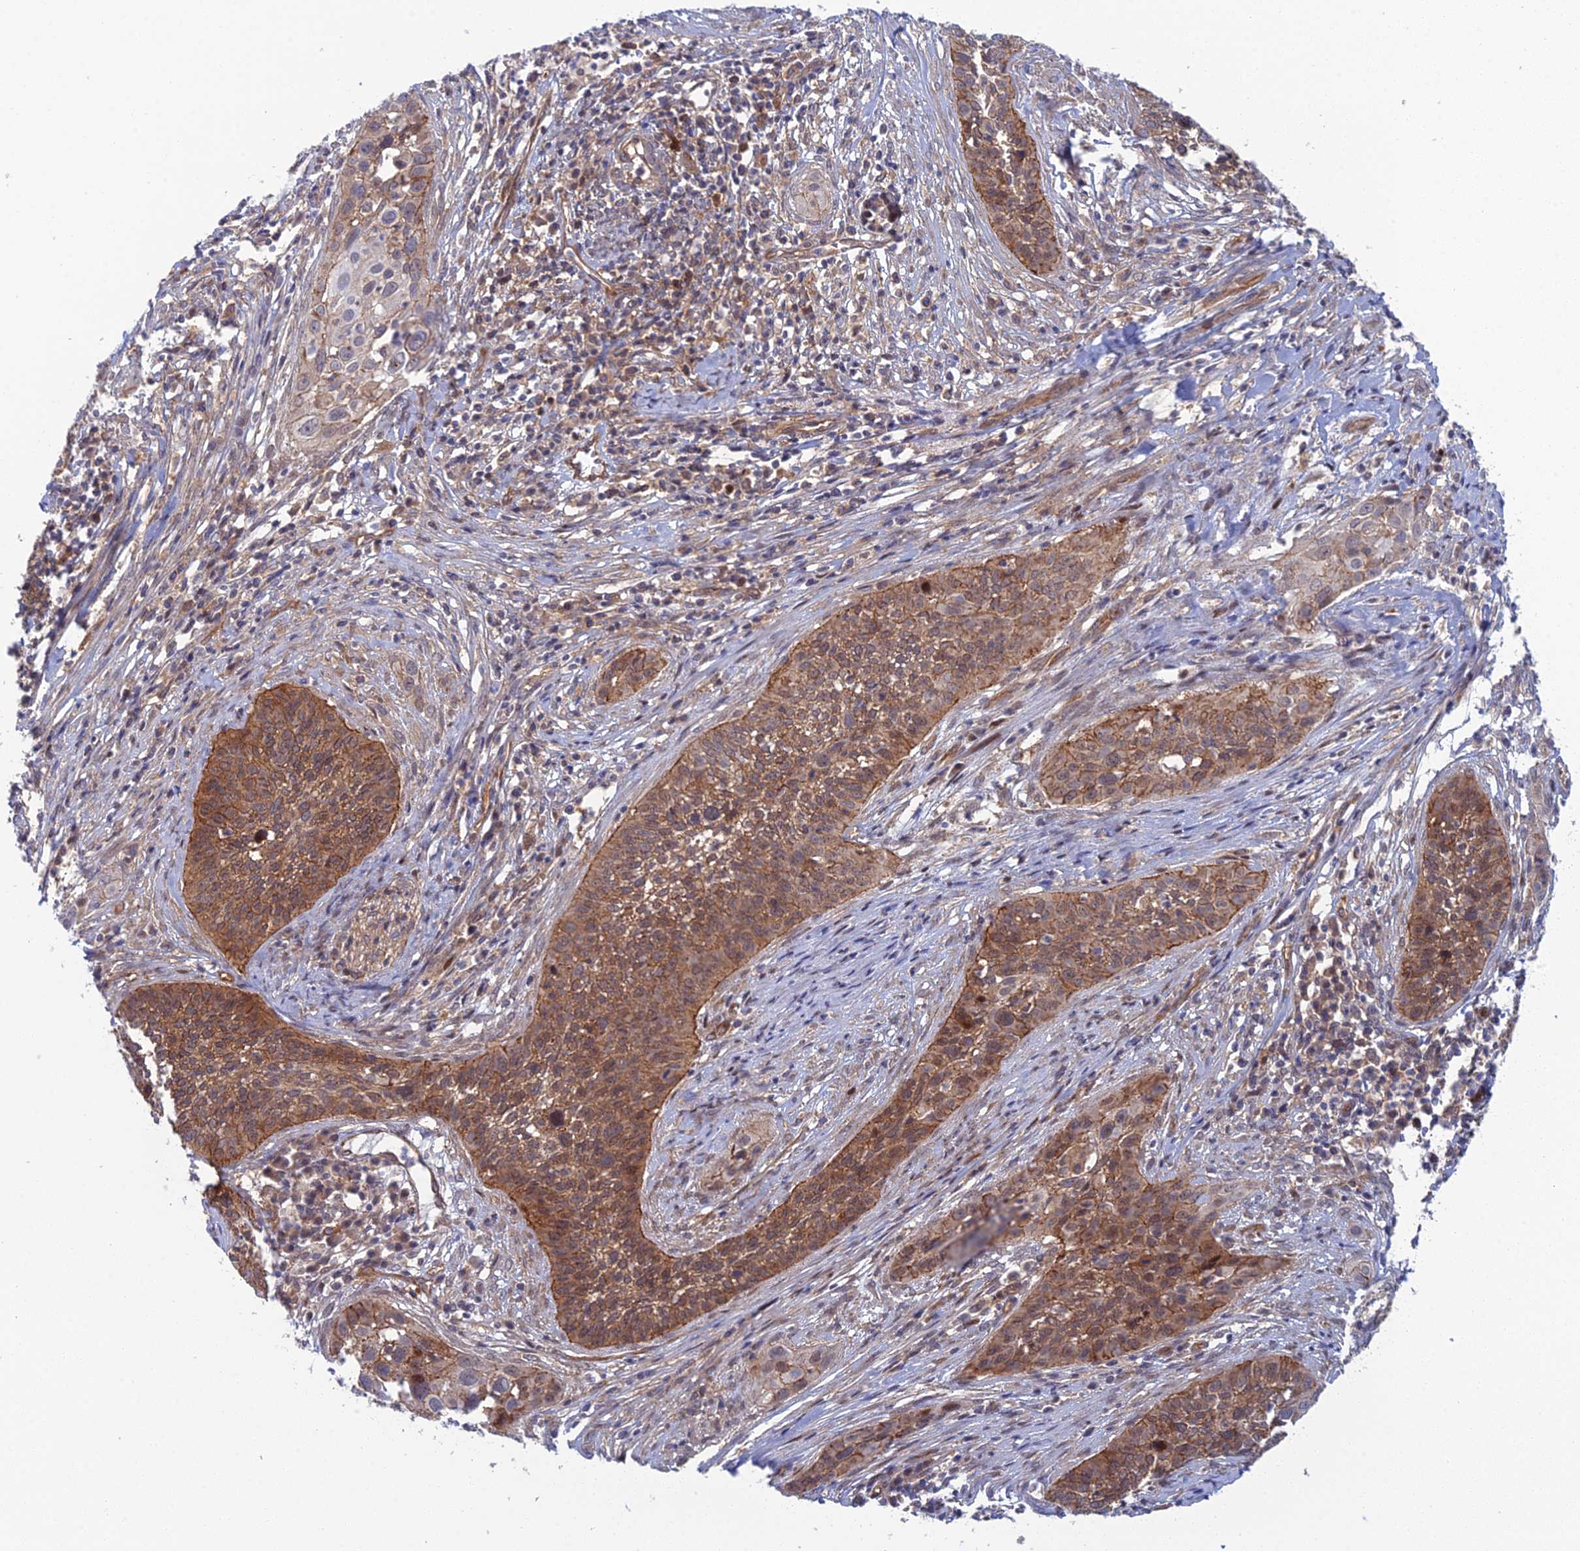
{"staining": {"intensity": "moderate", "quantity": "25%-75%", "location": "cytoplasmic/membranous"}, "tissue": "cervical cancer", "cell_type": "Tumor cells", "image_type": "cancer", "snomed": [{"axis": "morphology", "description": "Squamous cell carcinoma, NOS"}, {"axis": "topography", "description": "Cervix"}], "caption": "Cervical cancer (squamous cell carcinoma) stained with a brown dye reveals moderate cytoplasmic/membranous positive staining in about 25%-75% of tumor cells.", "gene": "ABHD1", "patient": {"sex": "female", "age": 34}}